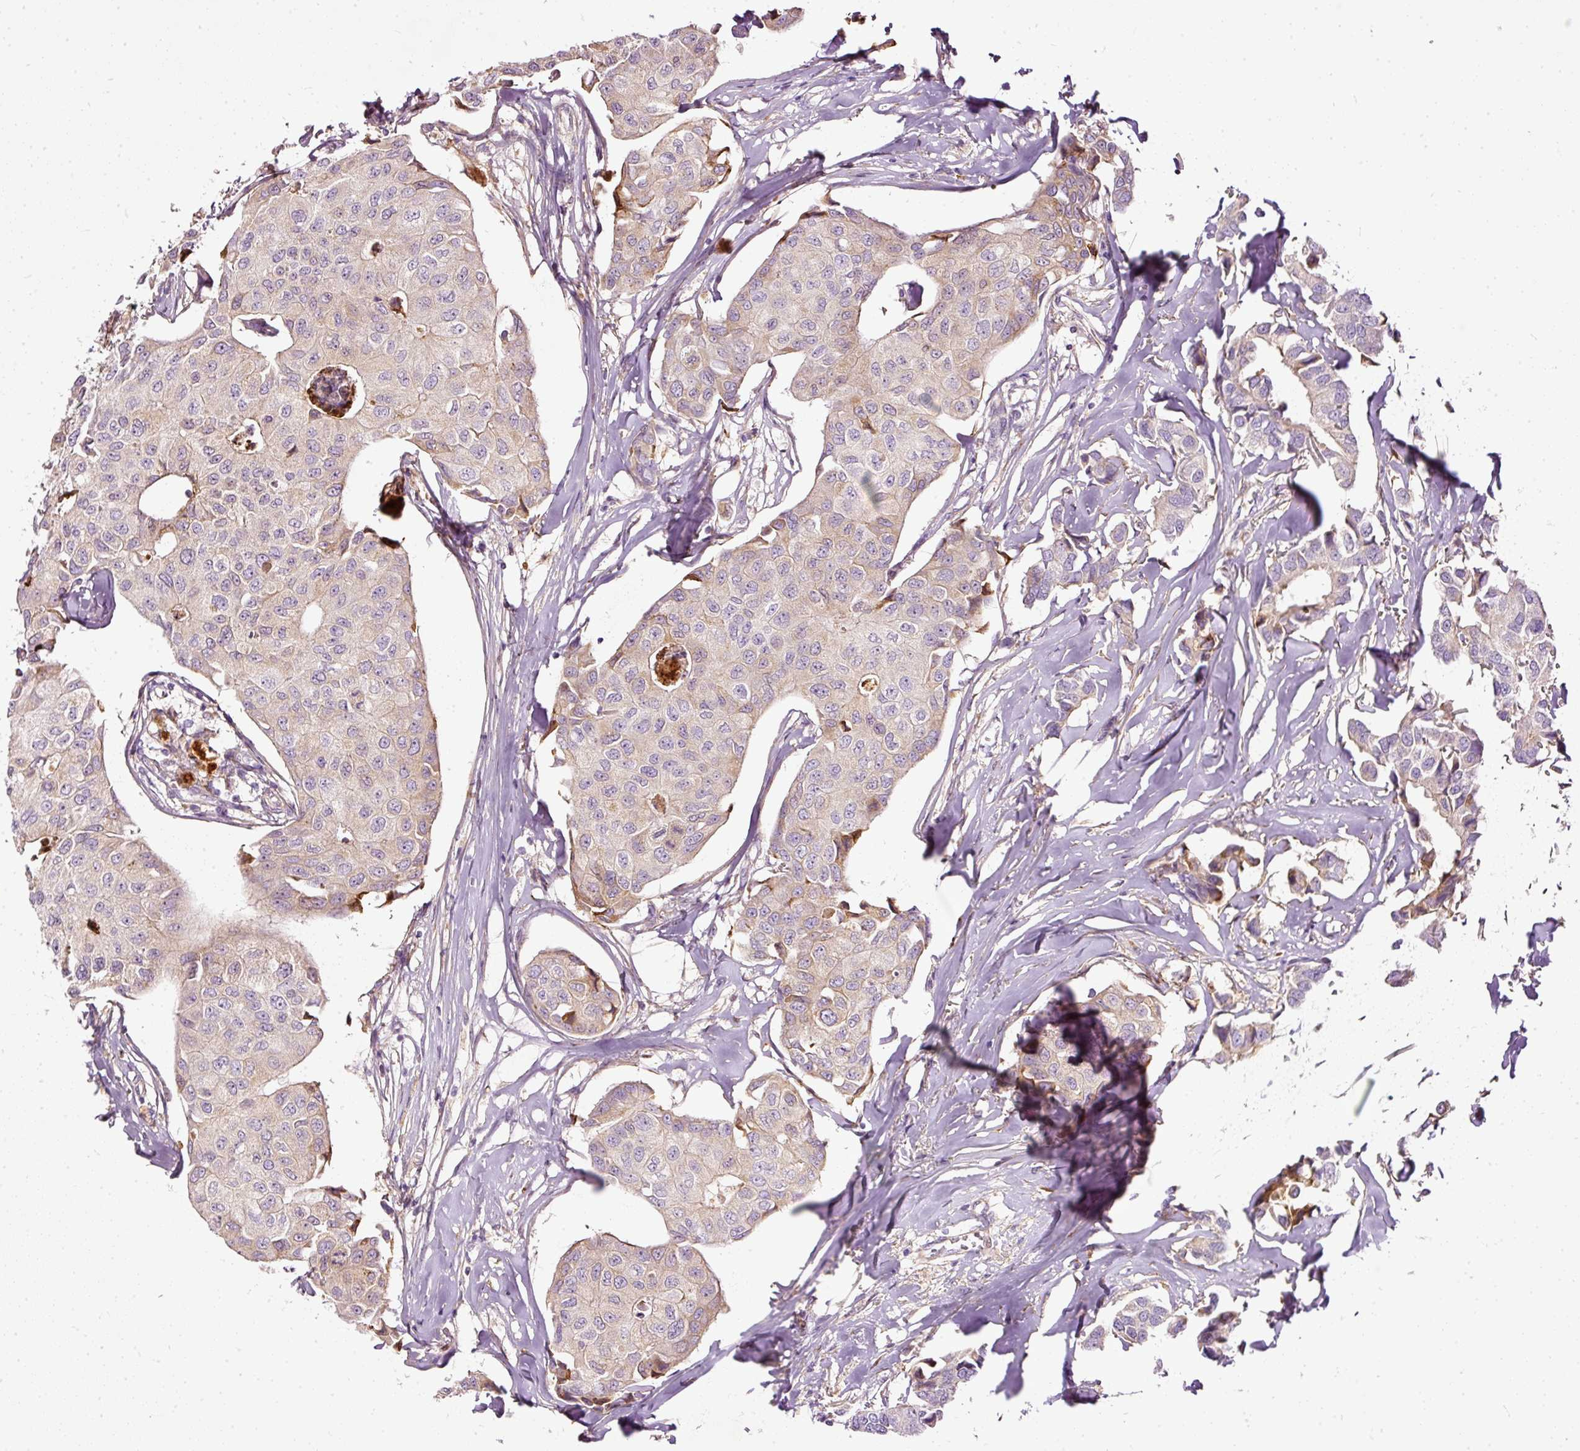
{"staining": {"intensity": "negative", "quantity": "none", "location": "none"}, "tissue": "breast cancer", "cell_type": "Tumor cells", "image_type": "cancer", "snomed": [{"axis": "morphology", "description": "Duct carcinoma"}, {"axis": "topography", "description": "Breast"}], "caption": "This is an immunohistochemistry (IHC) image of human breast cancer. There is no staining in tumor cells.", "gene": "PAQR9", "patient": {"sex": "female", "age": 80}}